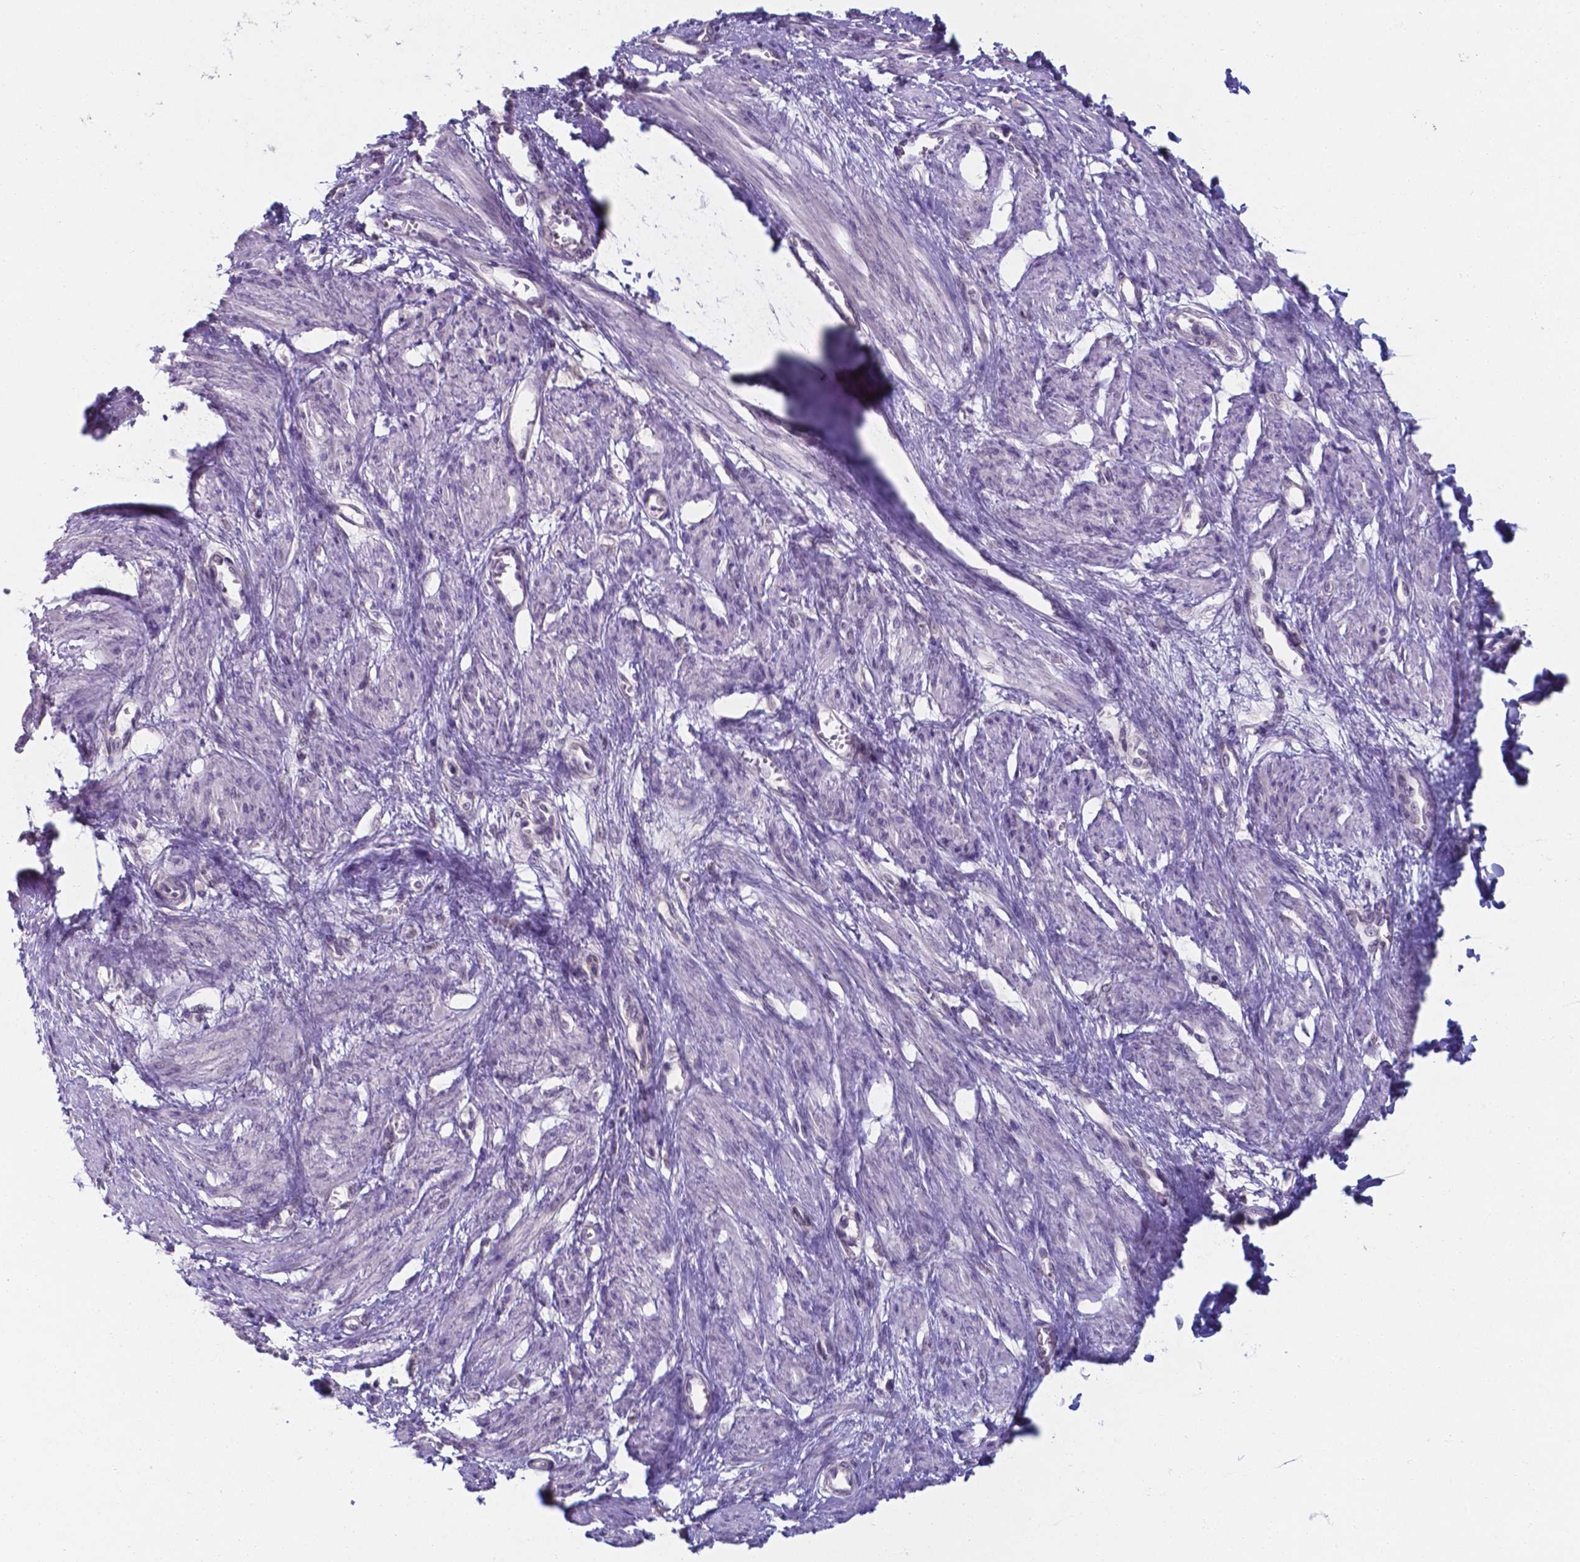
{"staining": {"intensity": "negative", "quantity": "none", "location": "none"}, "tissue": "smooth muscle", "cell_type": "Smooth muscle cells", "image_type": "normal", "snomed": [{"axis": "morphology", "description": "Normal tissue, NOS"}, {"axis": "topography", "description": "Smooth muscle"}, {"axis": "topography", "description": "Uterus"}], "caption": "Immunohistochemistry photomicrograph of benign human smooth muscle stained for a protein (brown), which displays no staining in smooth muscle cells. Brightfield microscopy of immunohistochemistry (IHC) stained with DAB (3,3'-diaminobenzidine) (brown) and hematoxylin (blue), captured at high magnification.", "gene": "UBE2E2", "patient": {"sex": "female", "age": 39}}